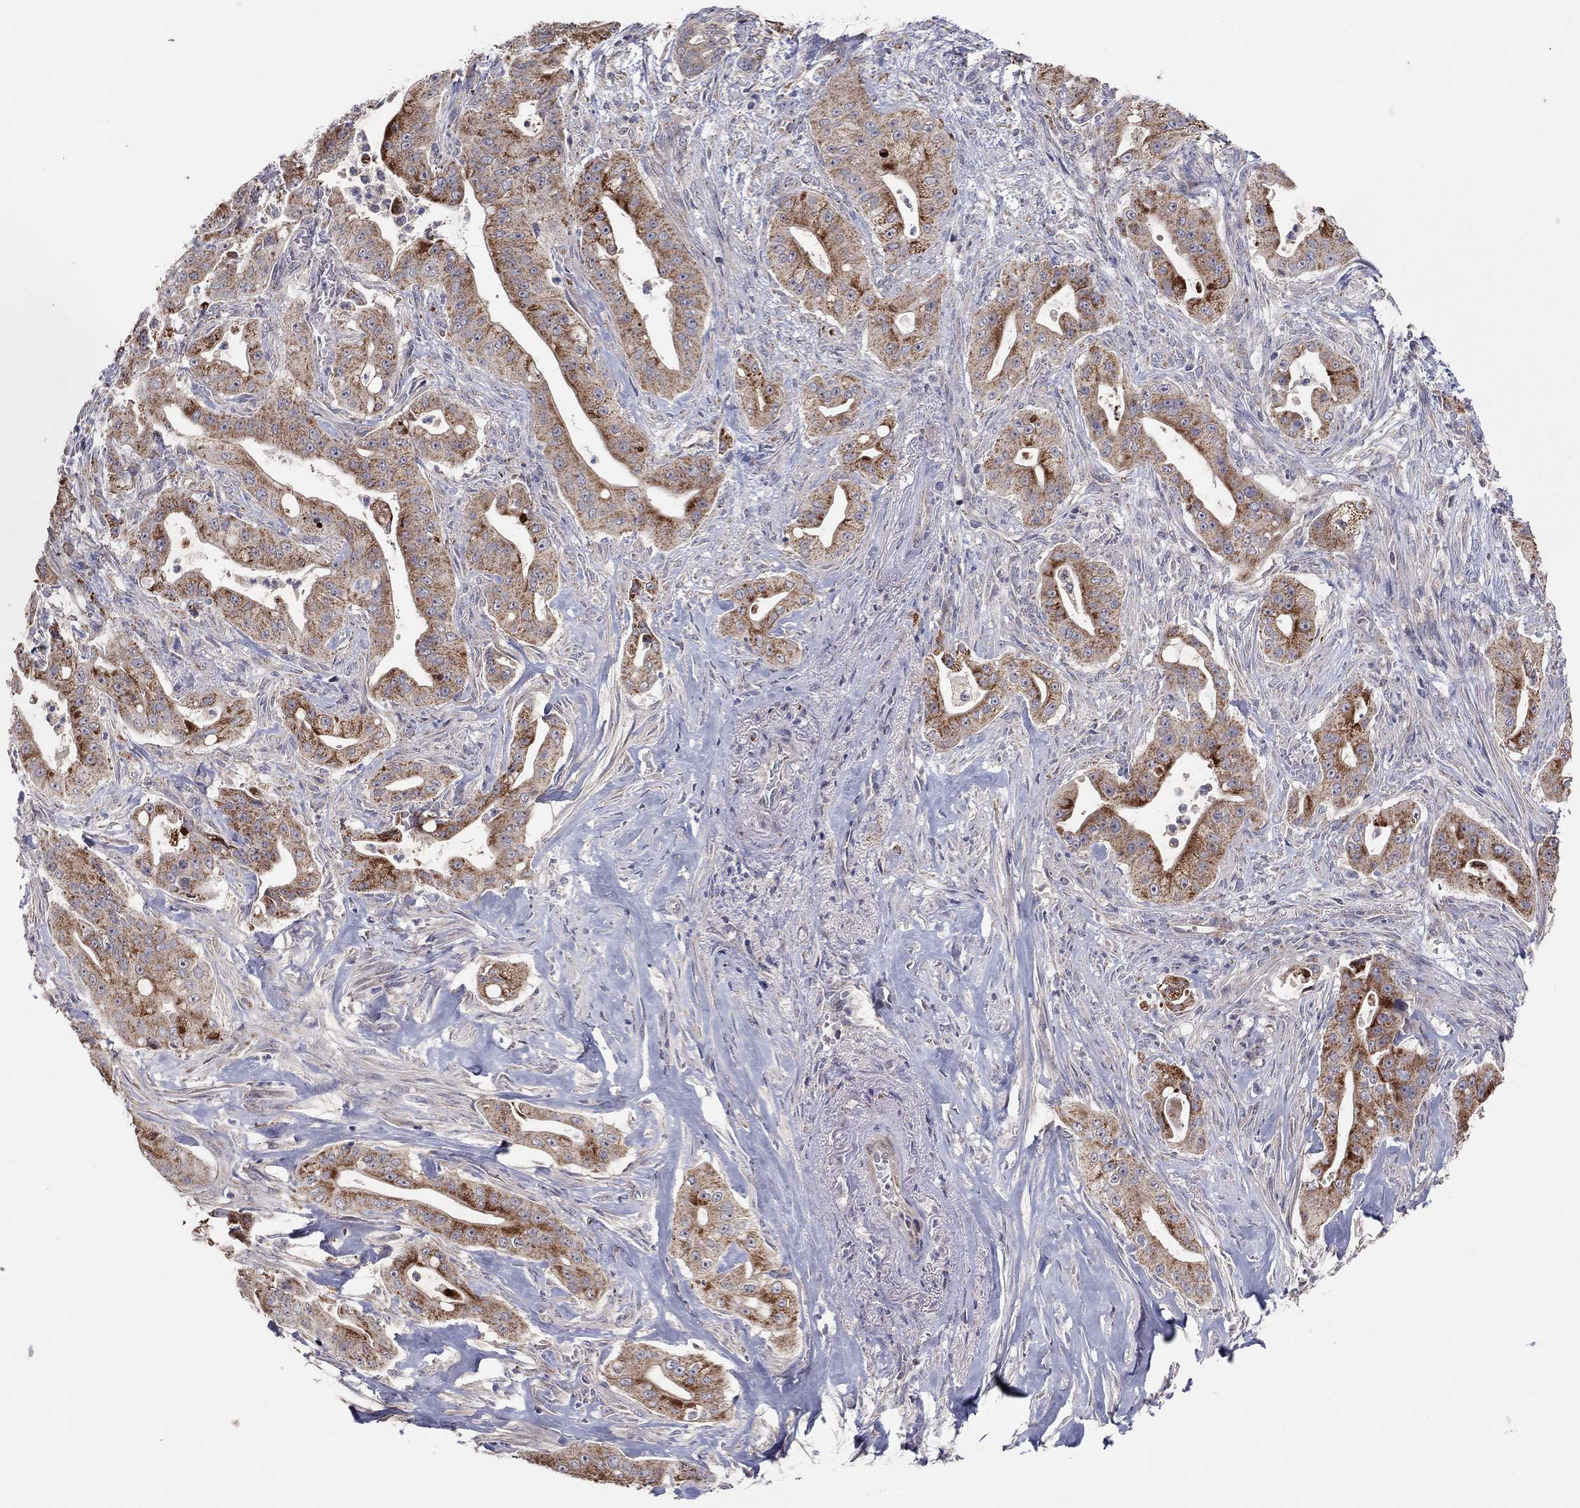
{"staining": {"intensity": "strong", "quantity": "<25%", "location": "cytoplasmic/membranous"}, "tissue": "pancreatic cancer", "cell_type": "Tumor cells", "image_type": "cancer", "snomed": [{"axis": "morphology", "description": "Normal tissue, NOS"}, {"axis": "morphology", "description": "Inflammation, NOS"}, {"axis": "morphology", "description": "Adenocarcinoma, NOS"}, {"axis": "topography", "description": "Pancreas"}], "caption": "Pancreatic cancer (adenocarcinoma) stained with a protein marker demonstrates strong staining in tumor cells.", "gene": "CRACDL", "patient": {"sex": "male", "age": 57}}